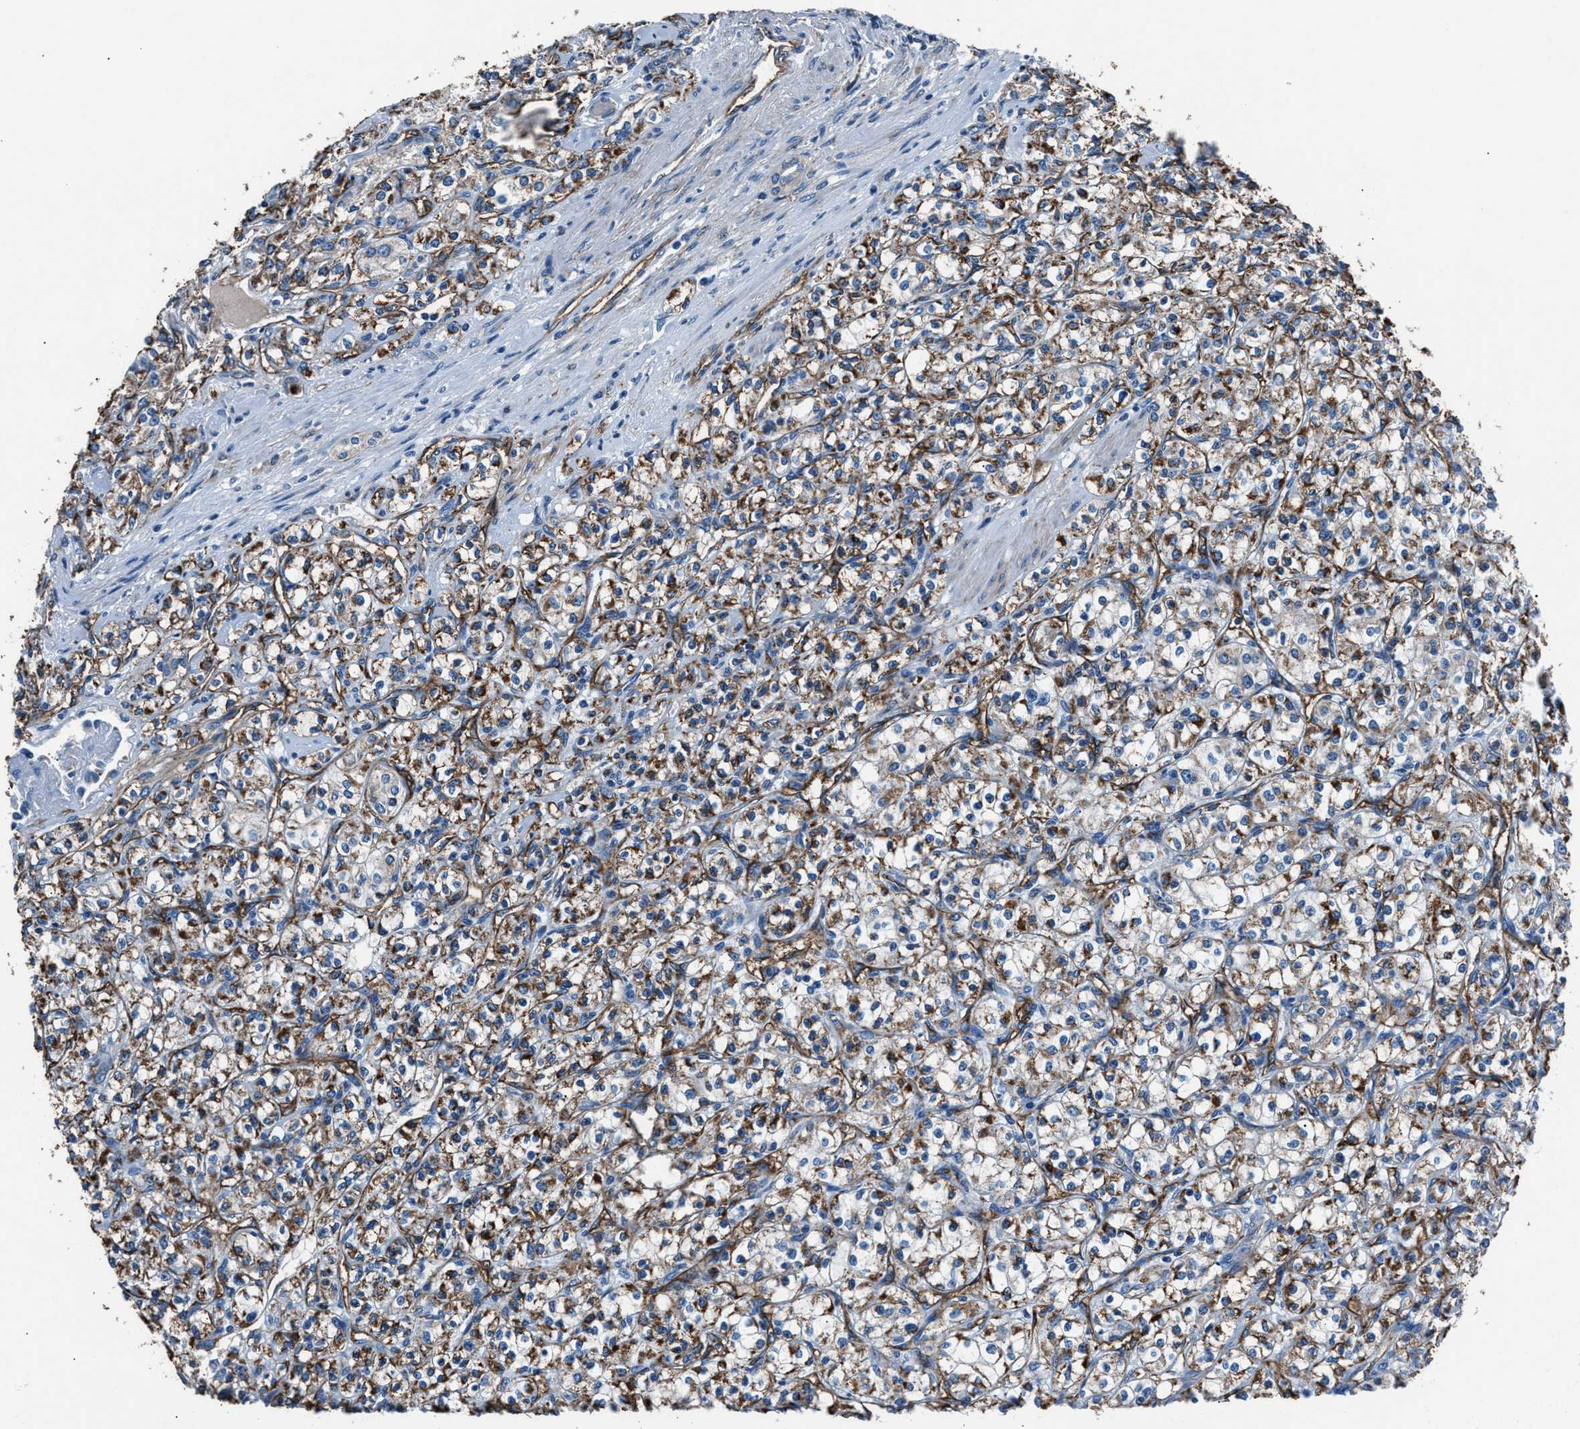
{"staining": {"intensity": "moderate", "quantity": ">75%", "location": "cytoplasmic/membranous"}, "tissue": "renal cancer", "cell_type": "Tumor cells", "image_type": "cancer", "snomed": [{"axis": "morphology", "description": "Adenocarcinoma, NOS"}, {"axis": "topography", "description": "Kidney"}], "caption": "Immunohistochemical staining of renal cancer (adenocarcinoma) shows medium levels of moderate cytoplasmic/membranous expression in about >75% of tumor cells. The protein is stained brown, and the nuclei are stained in blue (DAB (3,3'-diaminobenzidine) IHC with brightfield microscopy, high magnification).", "gene": "PRTFDC1", "patient": {"sex": "male", "age": 77}}